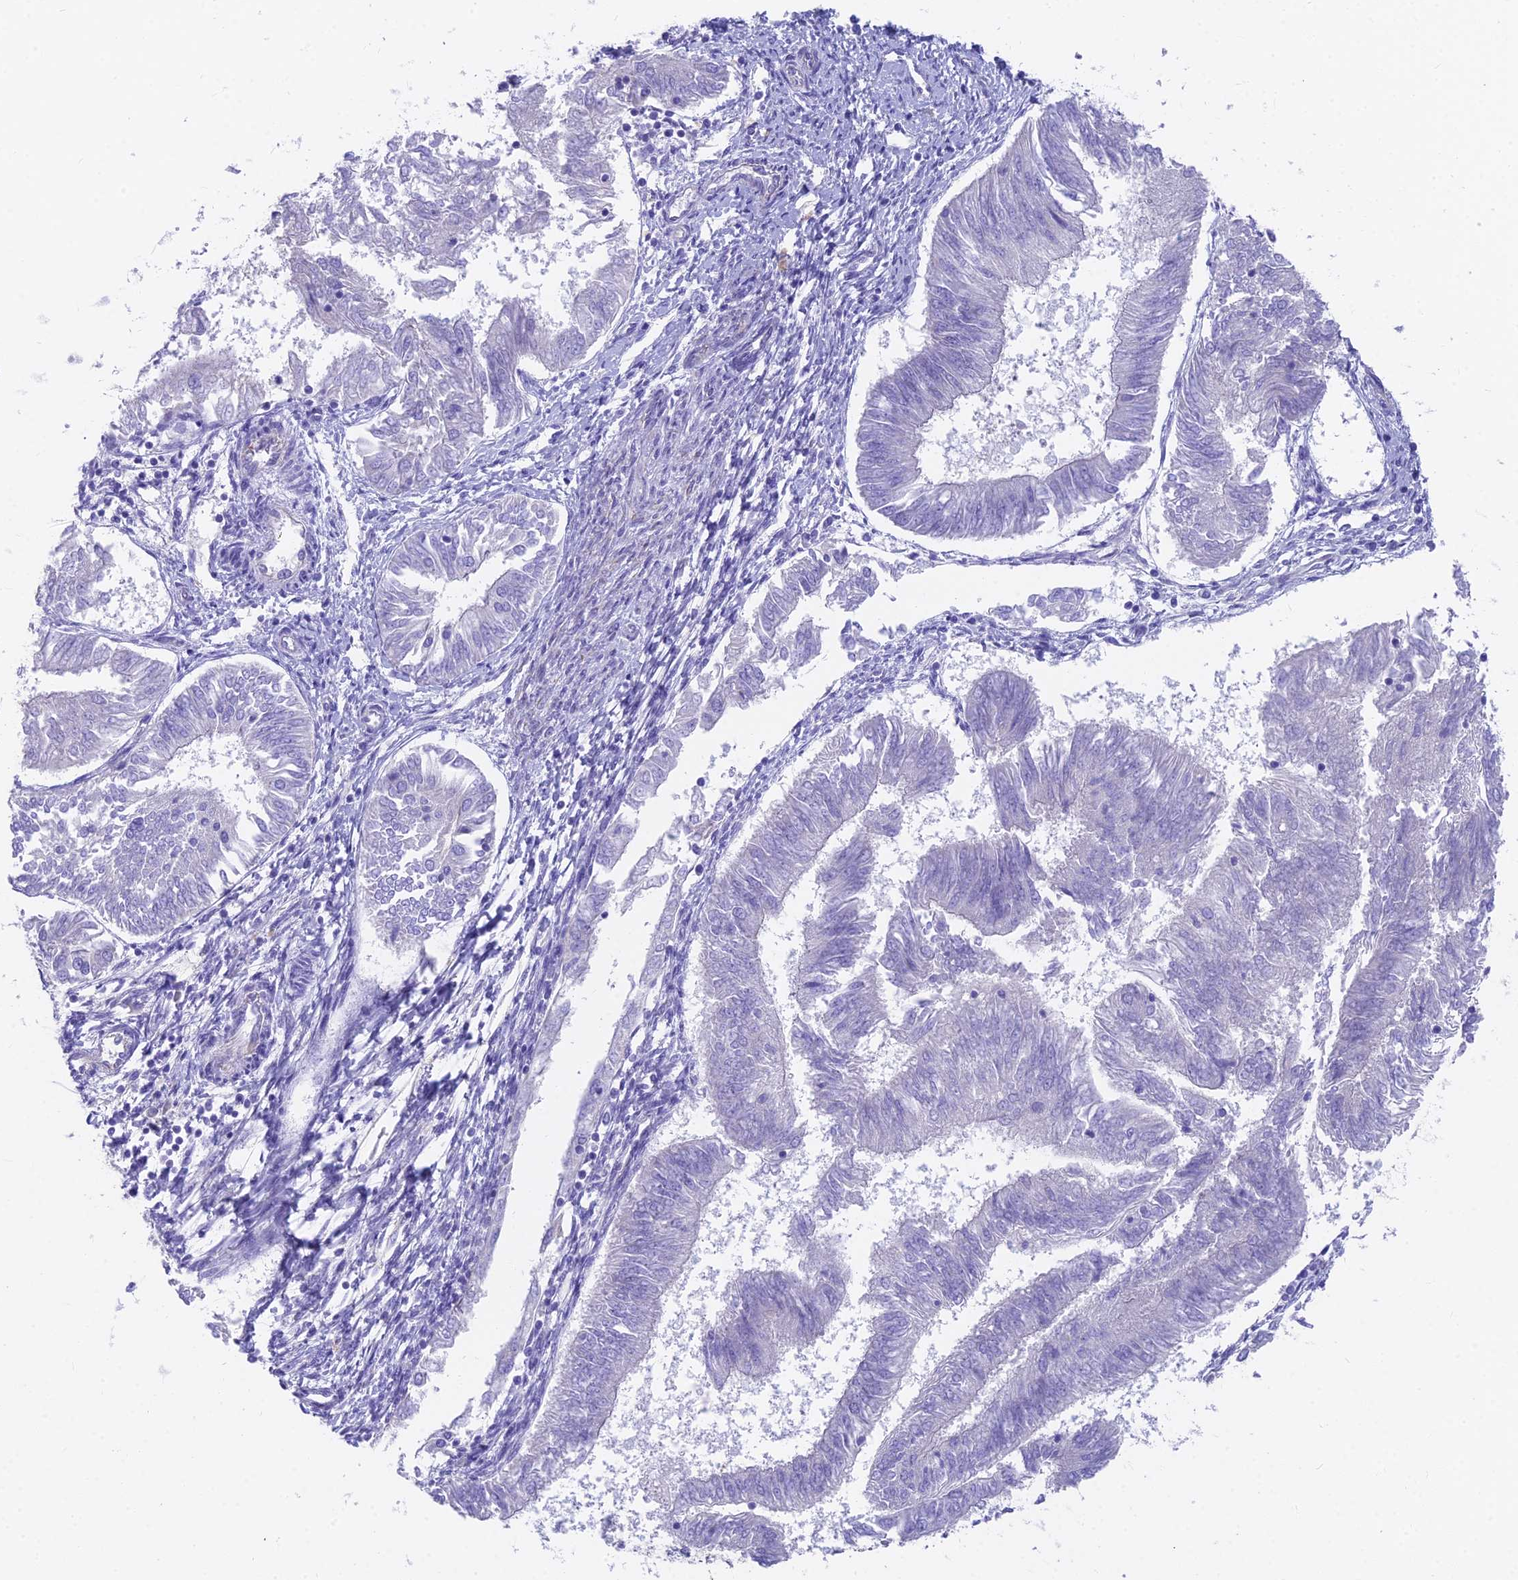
{"staining": {"intensity": "negative", "quantity": "none", "location": "none"}, "tissue": "endometrial cancer", "cell_type": "Tumor cells", "image_type": "cancer", "snomed": [{"axis": "morphology", "description": "Adenocarcinoma, NOS"}, {"axis": "topography", "description": "Endometrium"}], "caption": "The micrograph shows no significant staining in tumor cells of endometrial cancer (adenocarcinoma). (Immunohistochemistry (ihc), brightfield microscopy, high magnification).", "gene": "FAM168B", "patient": {"sex": "female", "age": 58}}